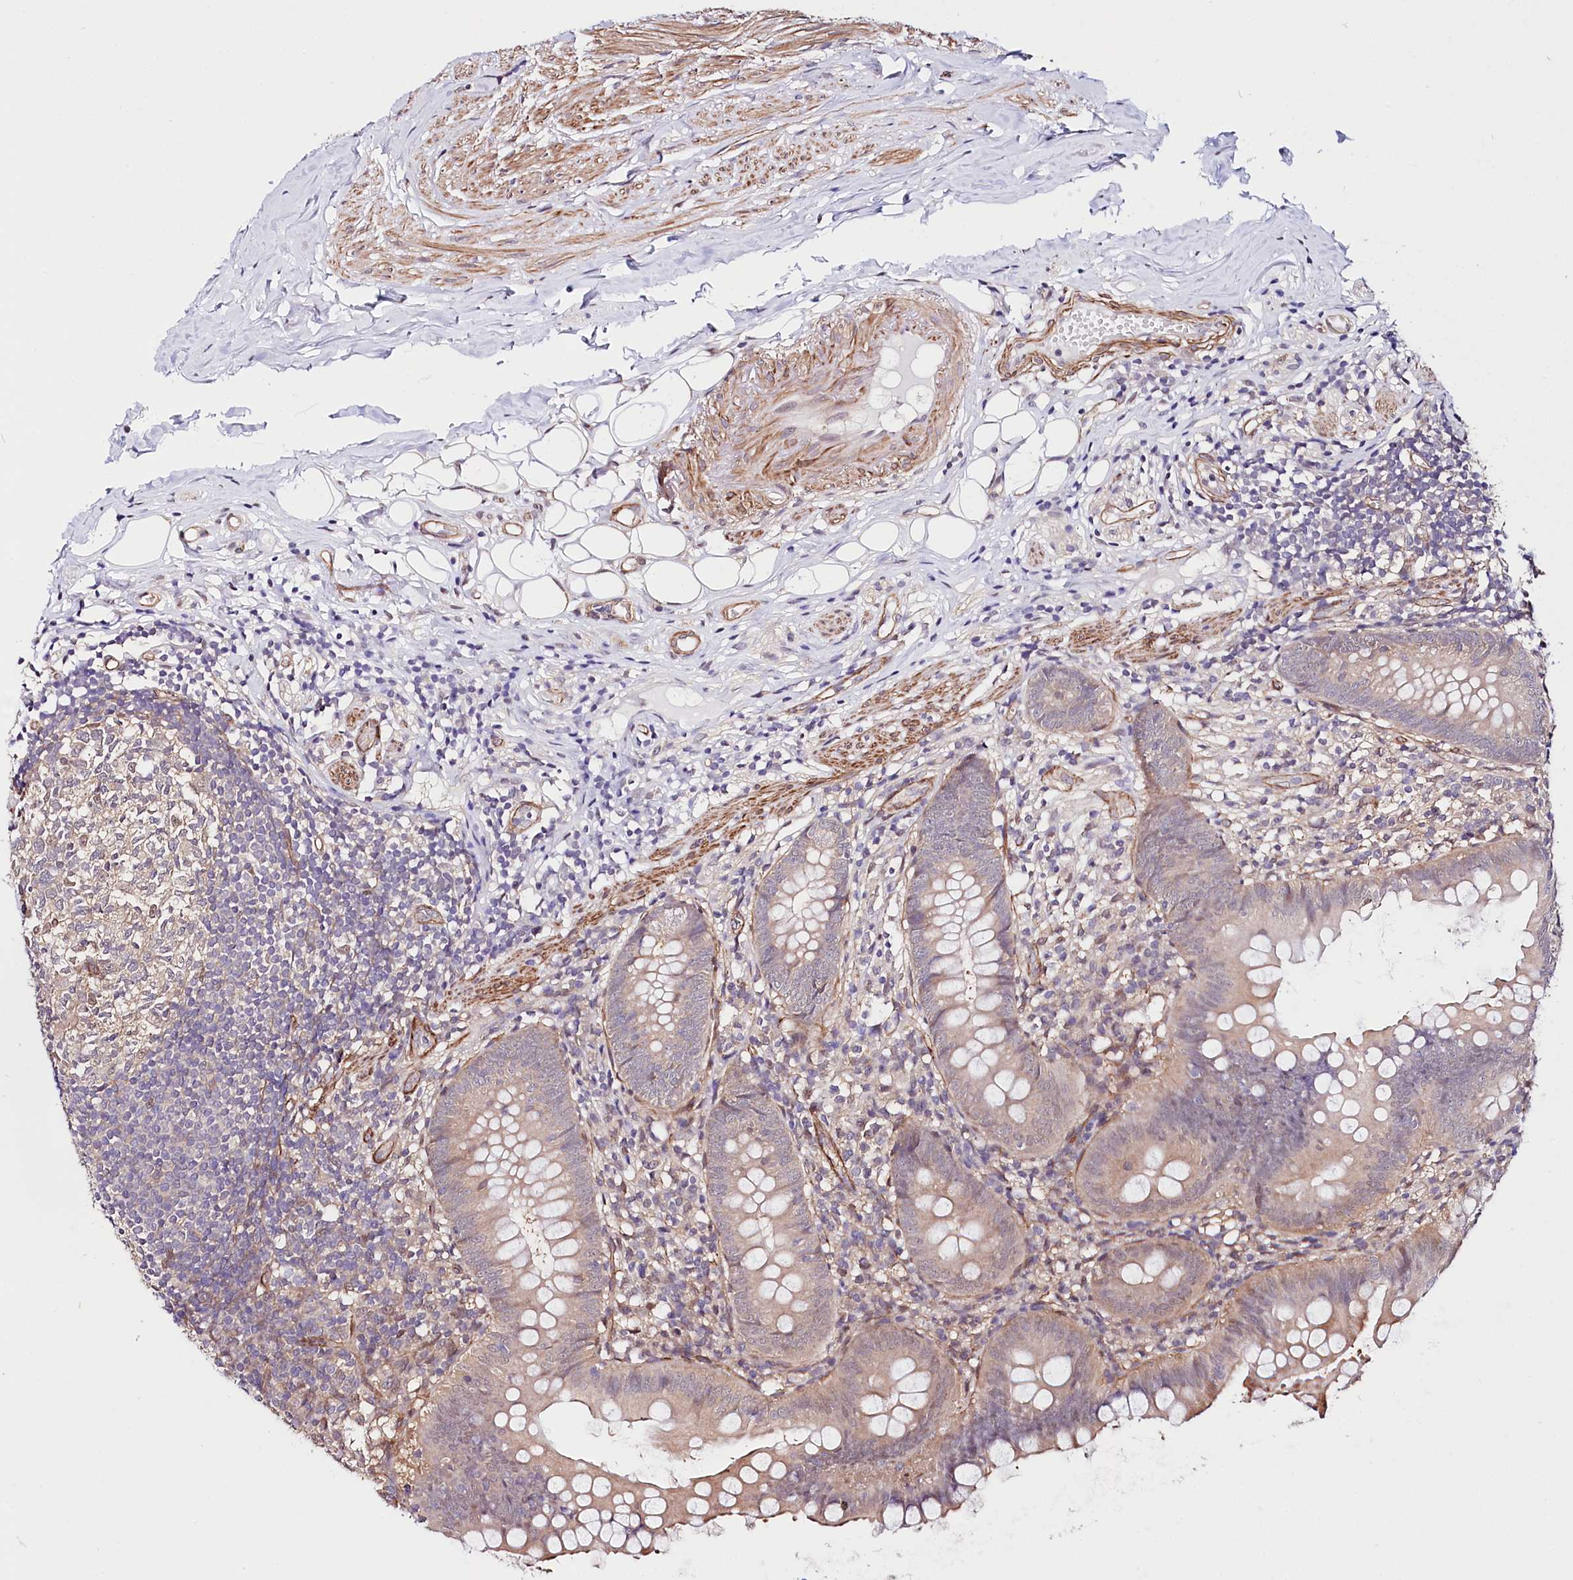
{"staining": {"intensity": "weak", "quantity": "25%-75%", "location": "cytoplasmic/membranous"}, "tissue": "appendix", "cell_type": "Glandular cells", "image_type": "normal", "snomed": [{"axis": "morphology", "description": "Normal tissue, NOS"}, {"axis": "topography", "description": "Appendix"}], "caption": "Appendix stained with IHC demonstrates weak cytoplasmic/membranous staining in approximately 25%-75% of glandular cells.", "gene": "PPP2R5B", "patient": {"sex": "female", "age": 62}}